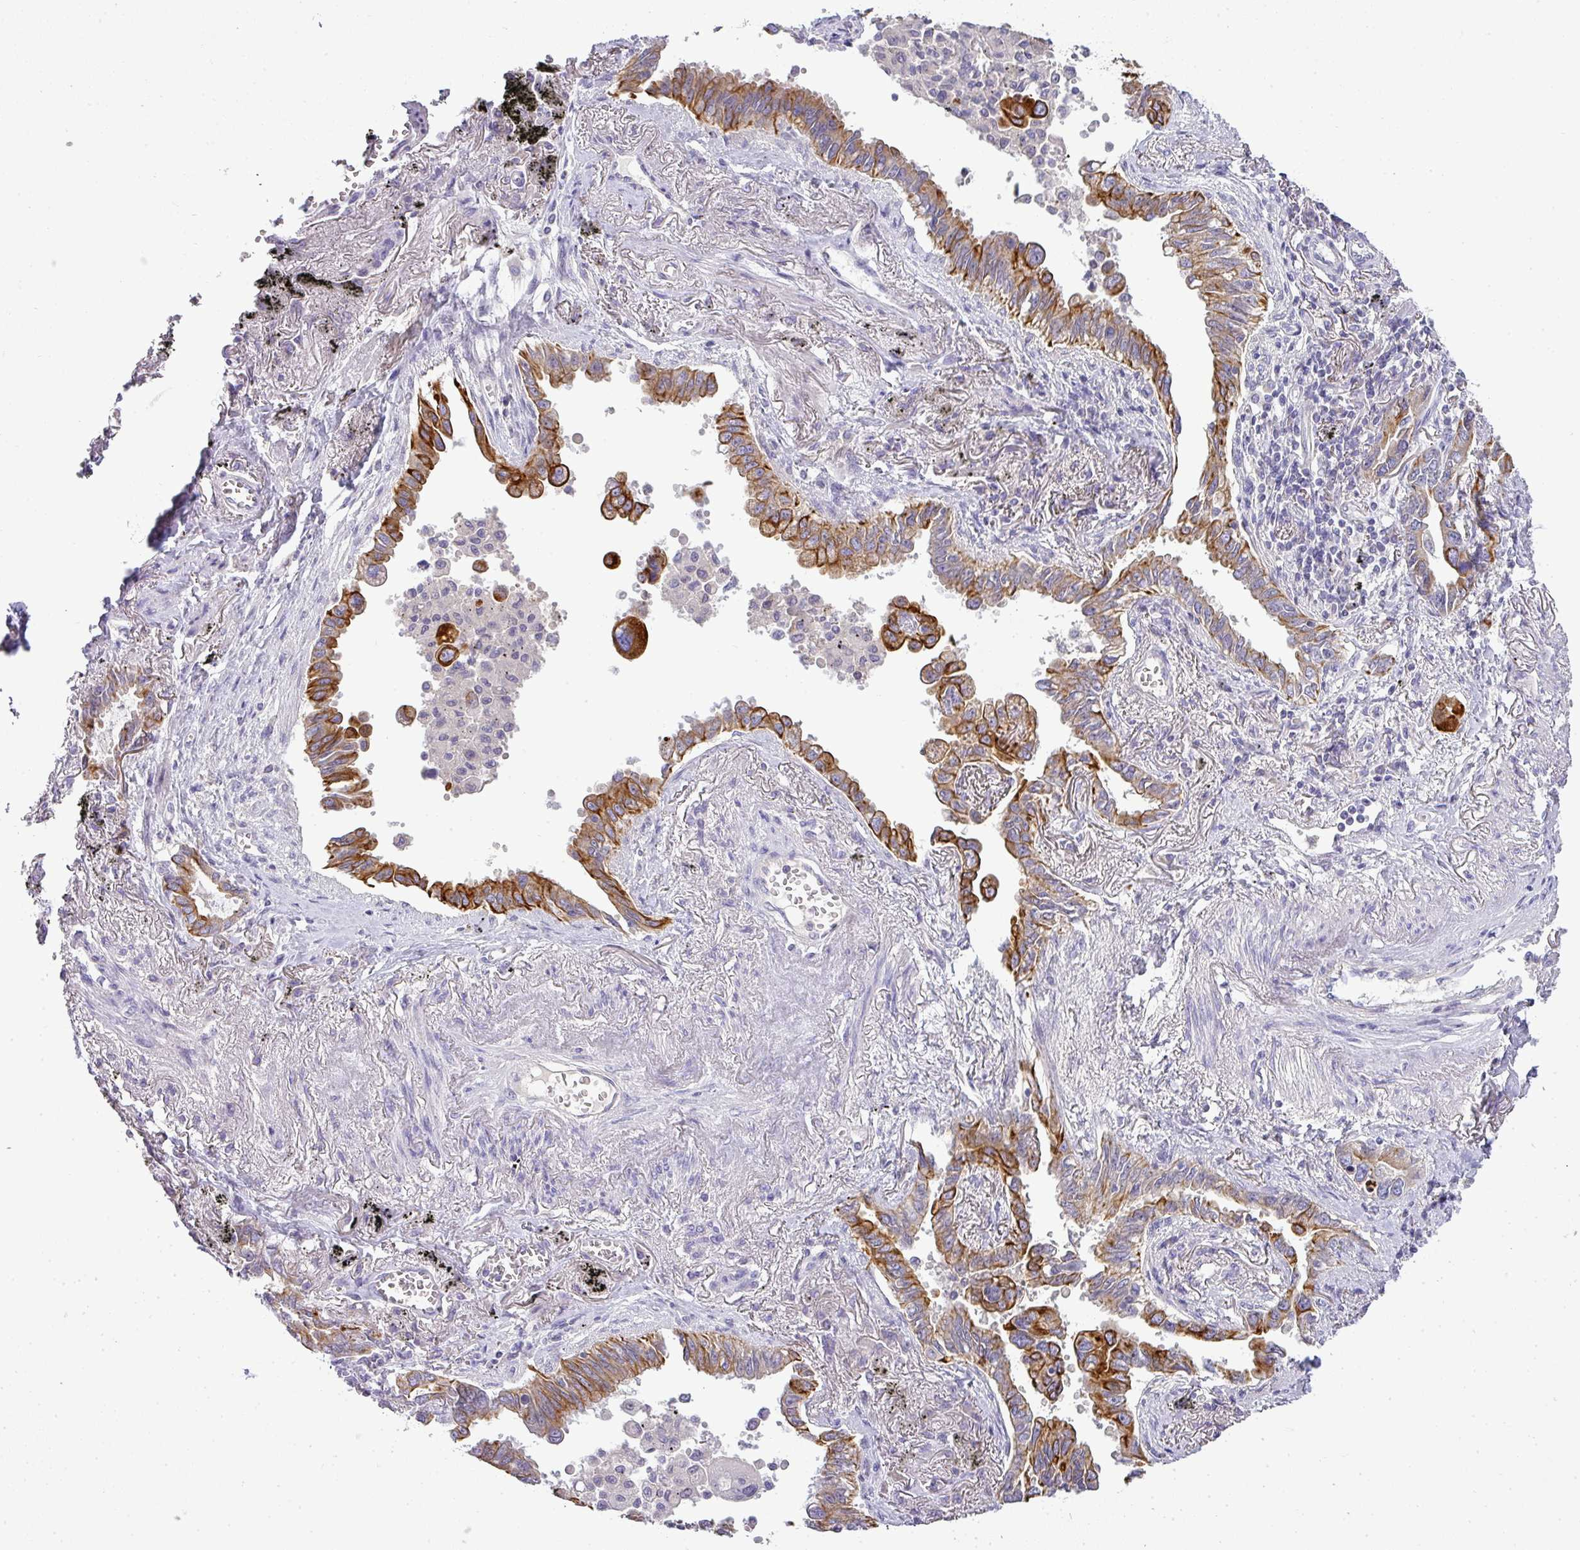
{"staining": {"intensity": "strong", "quantity": ">75%", "location": "cytoplasmic/membranous"}, "tissue": "lung cancer", "cell_type": "Tumor cells", "image_type": "cancer", "snomed": [{"axis": "morphology", "description": "Adenocarcinoma, NOS"}, {"axis": "topography", "description": "Lung"}], "caption": "Immunohistochemistry (IHC) of human adenocarcinoma (lung) shows high levels of strong cytoplasmic/membranous positivity in approximately >75% of tumor cells.", "gene": "ASXL3", "patient": {"sex": "male", "age": 67}}